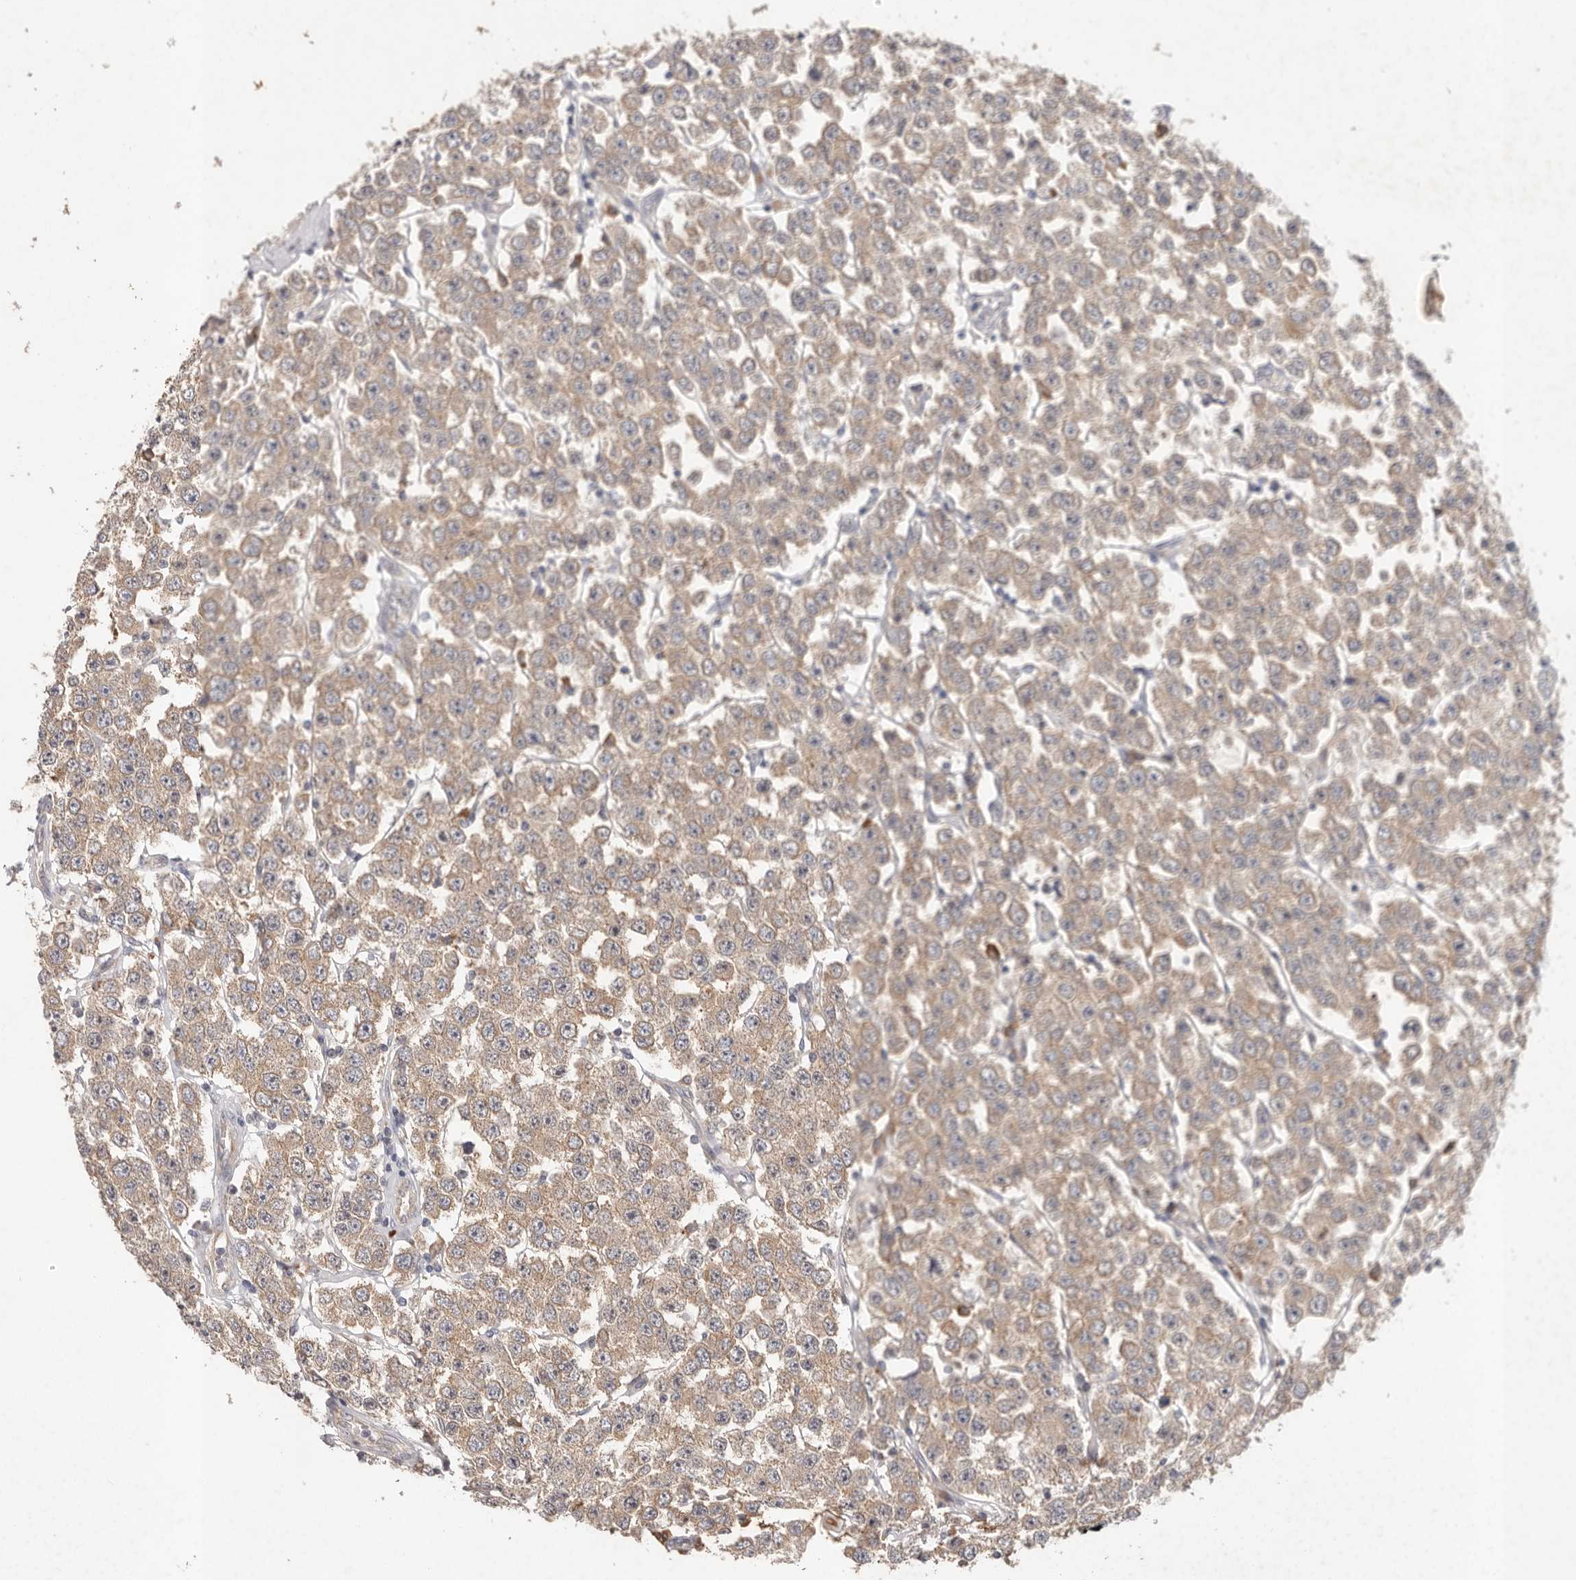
{"staining": {"intensity": "weak", "quantity": ">75%", "location": "cytoplasmic/membranous"}, "tissue": "testis cancer", "cell_type": "Tumor cells", "image_type": "cancer", "snomed": [{"axis": "morphology", "description": "Seminoma, NOS"}, {"axis": "topography", "description": "Testis"}], "caption": "Seminoma (testis) stained for a protein (brown) demonstrates weak cytoplasmic/membranous positive staining in about >75% of tumor cells.", "gene": "WDR77", "patient": {"sex": "male", "age": 28}}